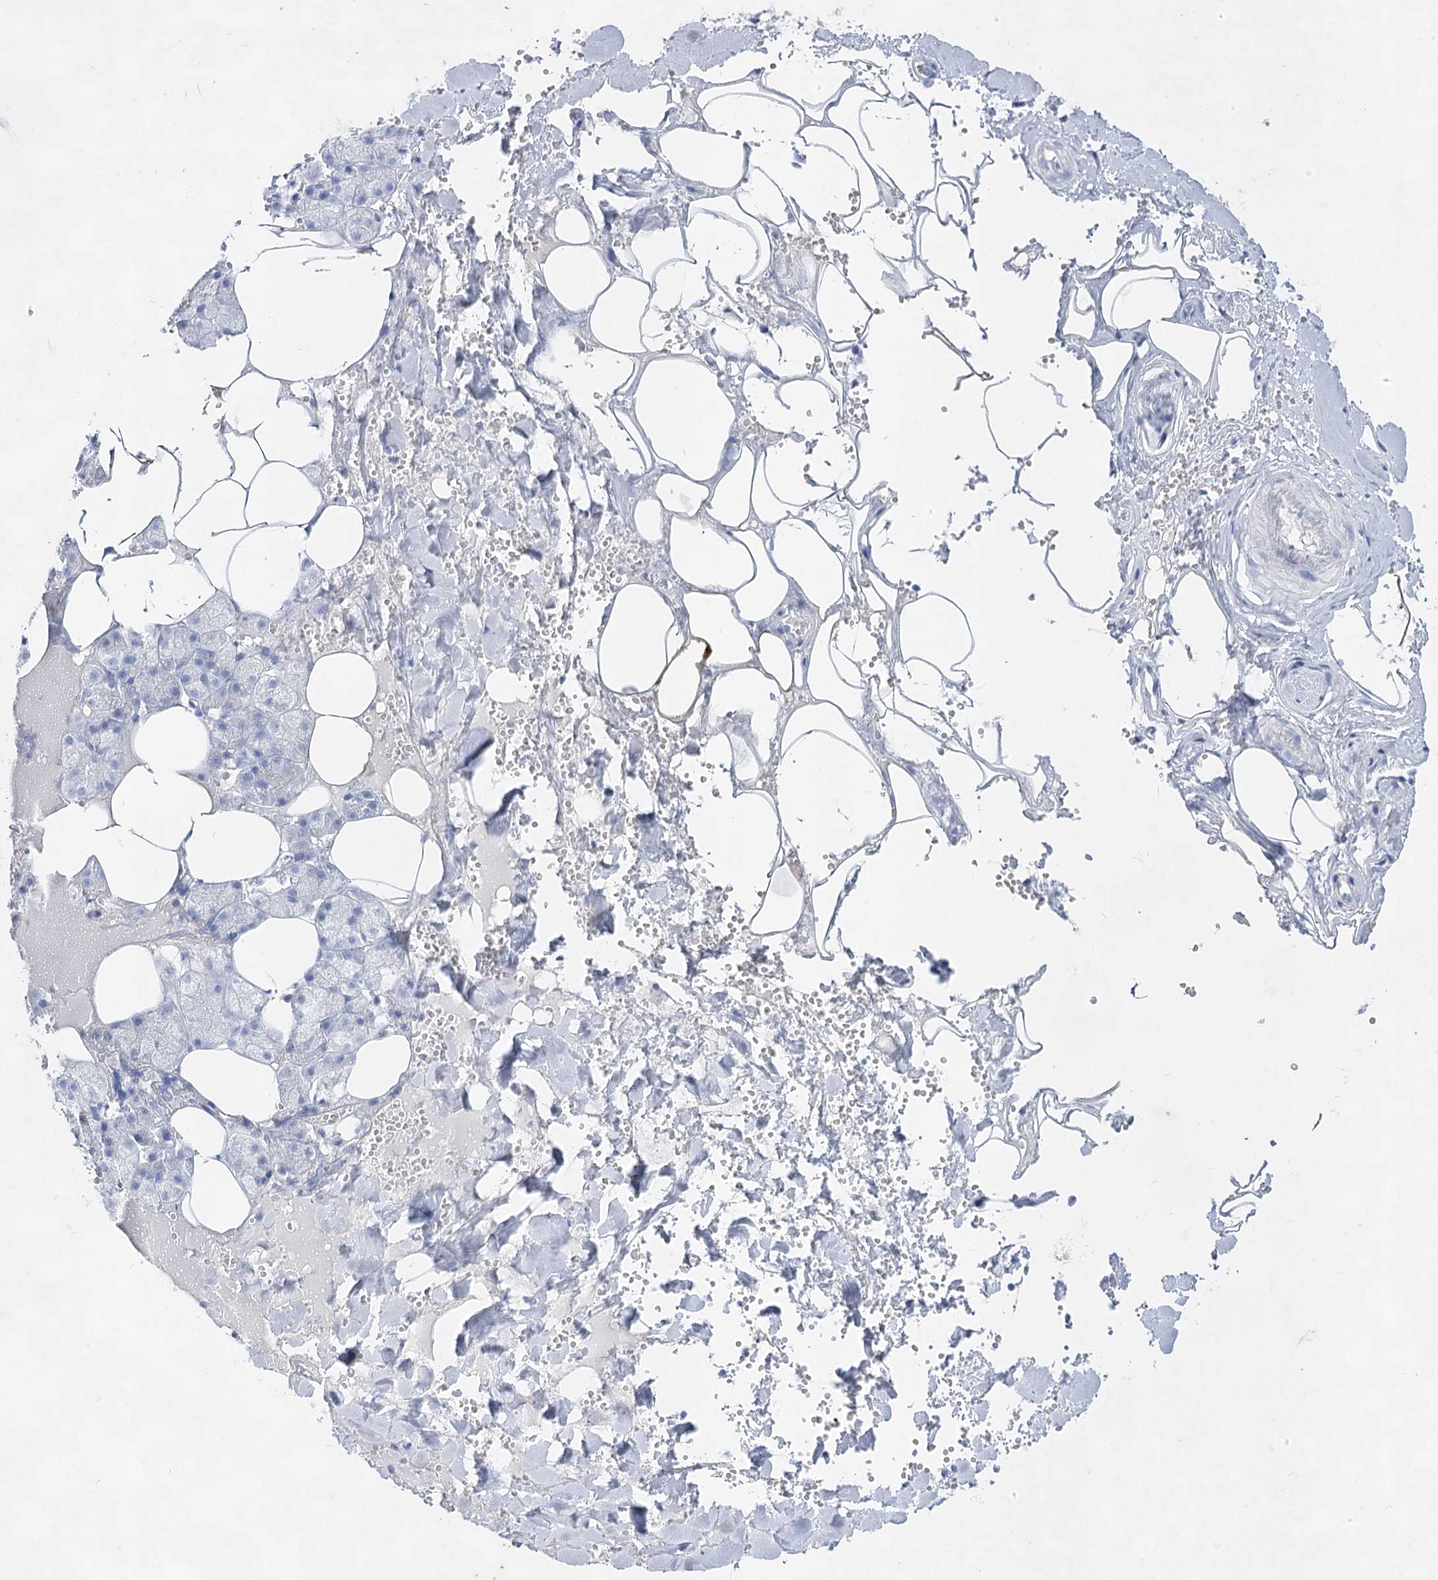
{"staining": {"intensity": "negative", "quantity": "none", "location": "none"}, "tissue": "salivary gland", "cell_type": "Glandular cells", "image_type": "normal", "snomed": [{"axis": "morphology", "description": "Normal tissue, NOS"}, {"axis": "topography", "description": "Salivary gland"}], "caption": "A high-resolution image shows immunohistochemistry (IHC) staining of benign salivary gland, which displays no significant staining in glandular cells.", "gene": "ACRV1", "patient": {"sex": "male", "age": 62}}